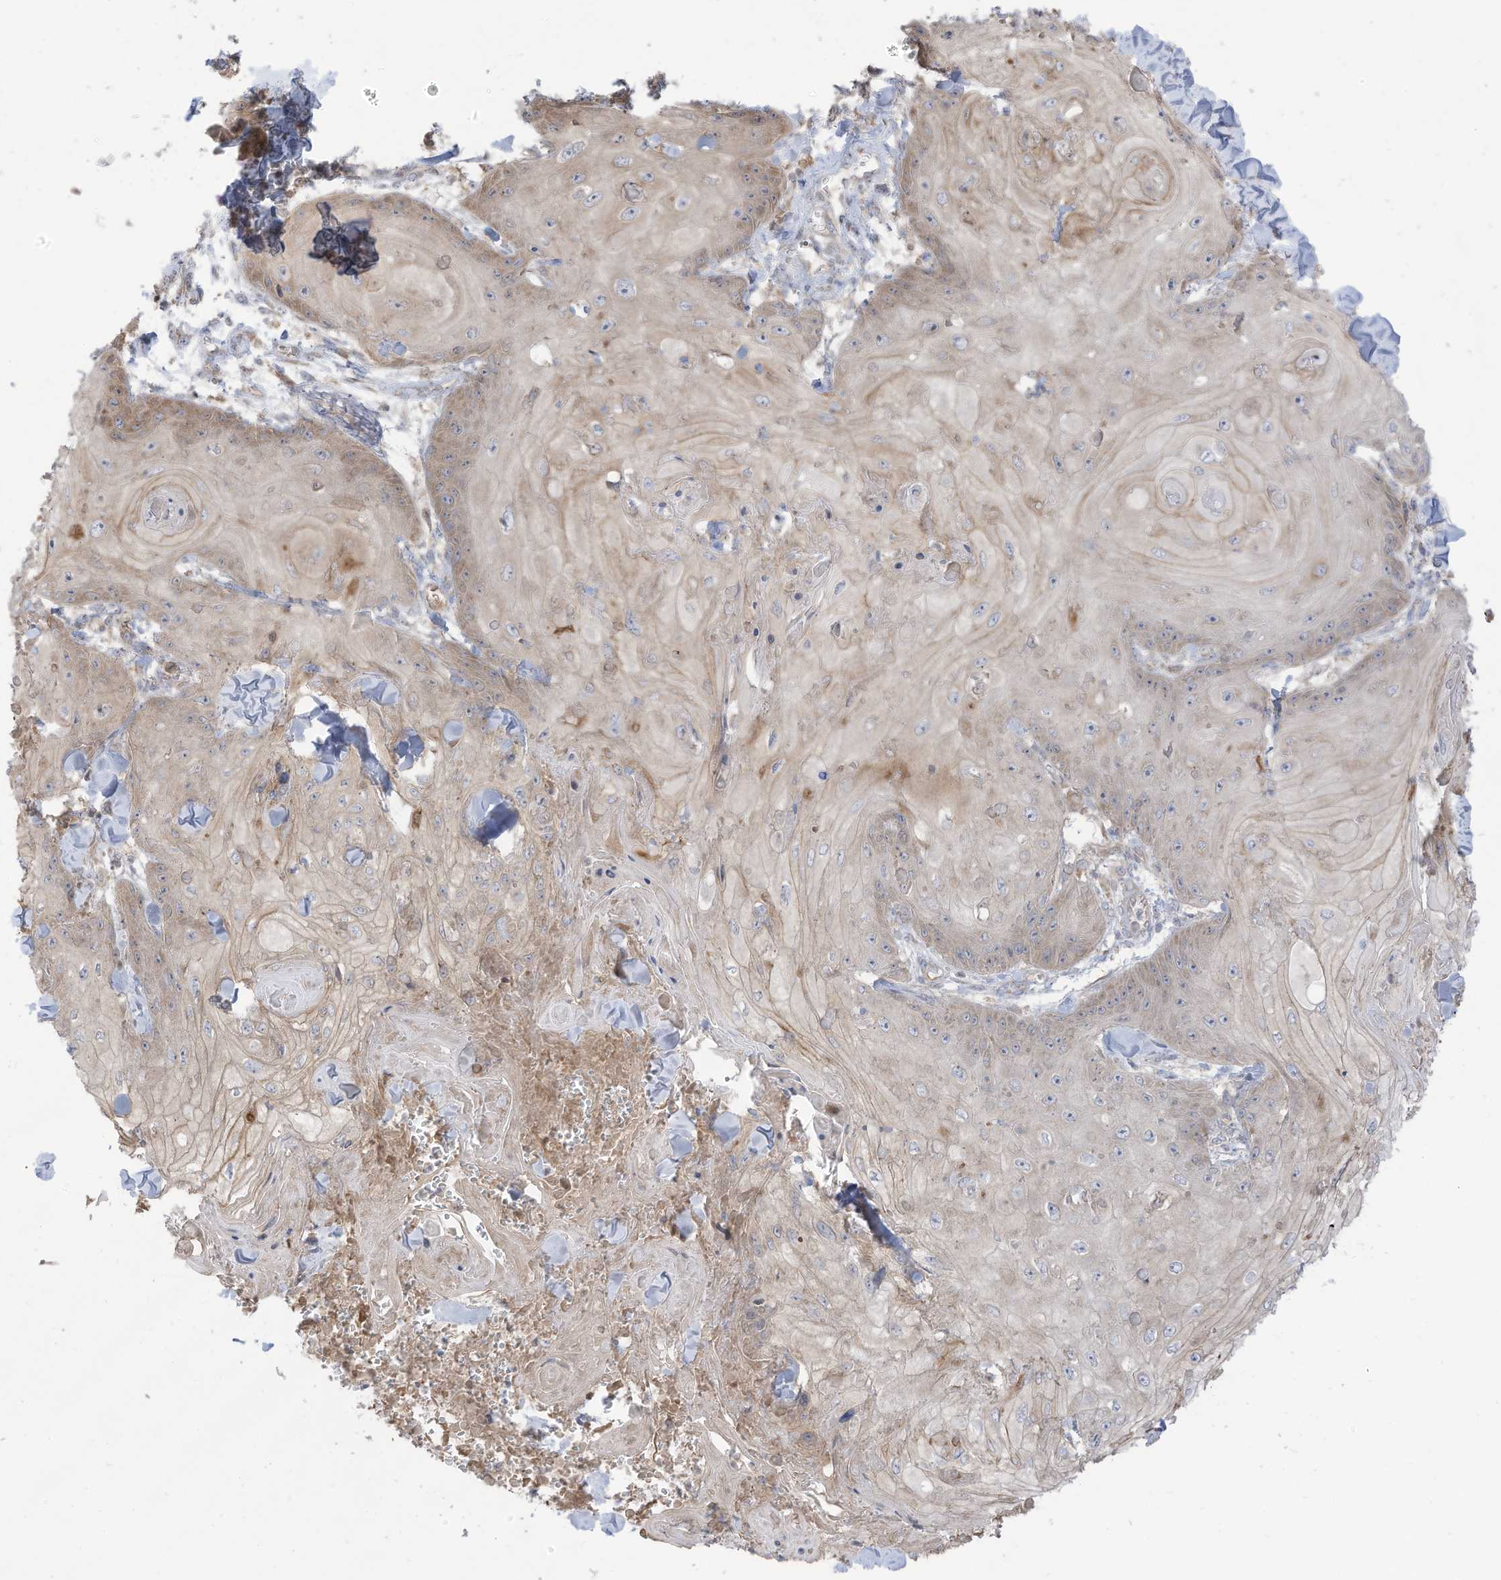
{"staining": {"intensity": "weak", "quantity": ">75%", "location": "cytoplasmic/membranous"}, "tissue": "skin cancer", "cell_type": "Tumor cells", "image_type": "cancer", "snomed": [{"axis": "morphology", "description": "Squamous cell carcinoma, NOS"}, {"axis": "topography", "description": "Skin"}], "caption": "This histopathology image displays immunohistochemistry (IHC) staining of human skin cancer, with low weak cytoplasmic/membranous positivity in about >75% of tumor cells.", "gene": "CGAS", "patient": {"sex": "male", "age": 74}}